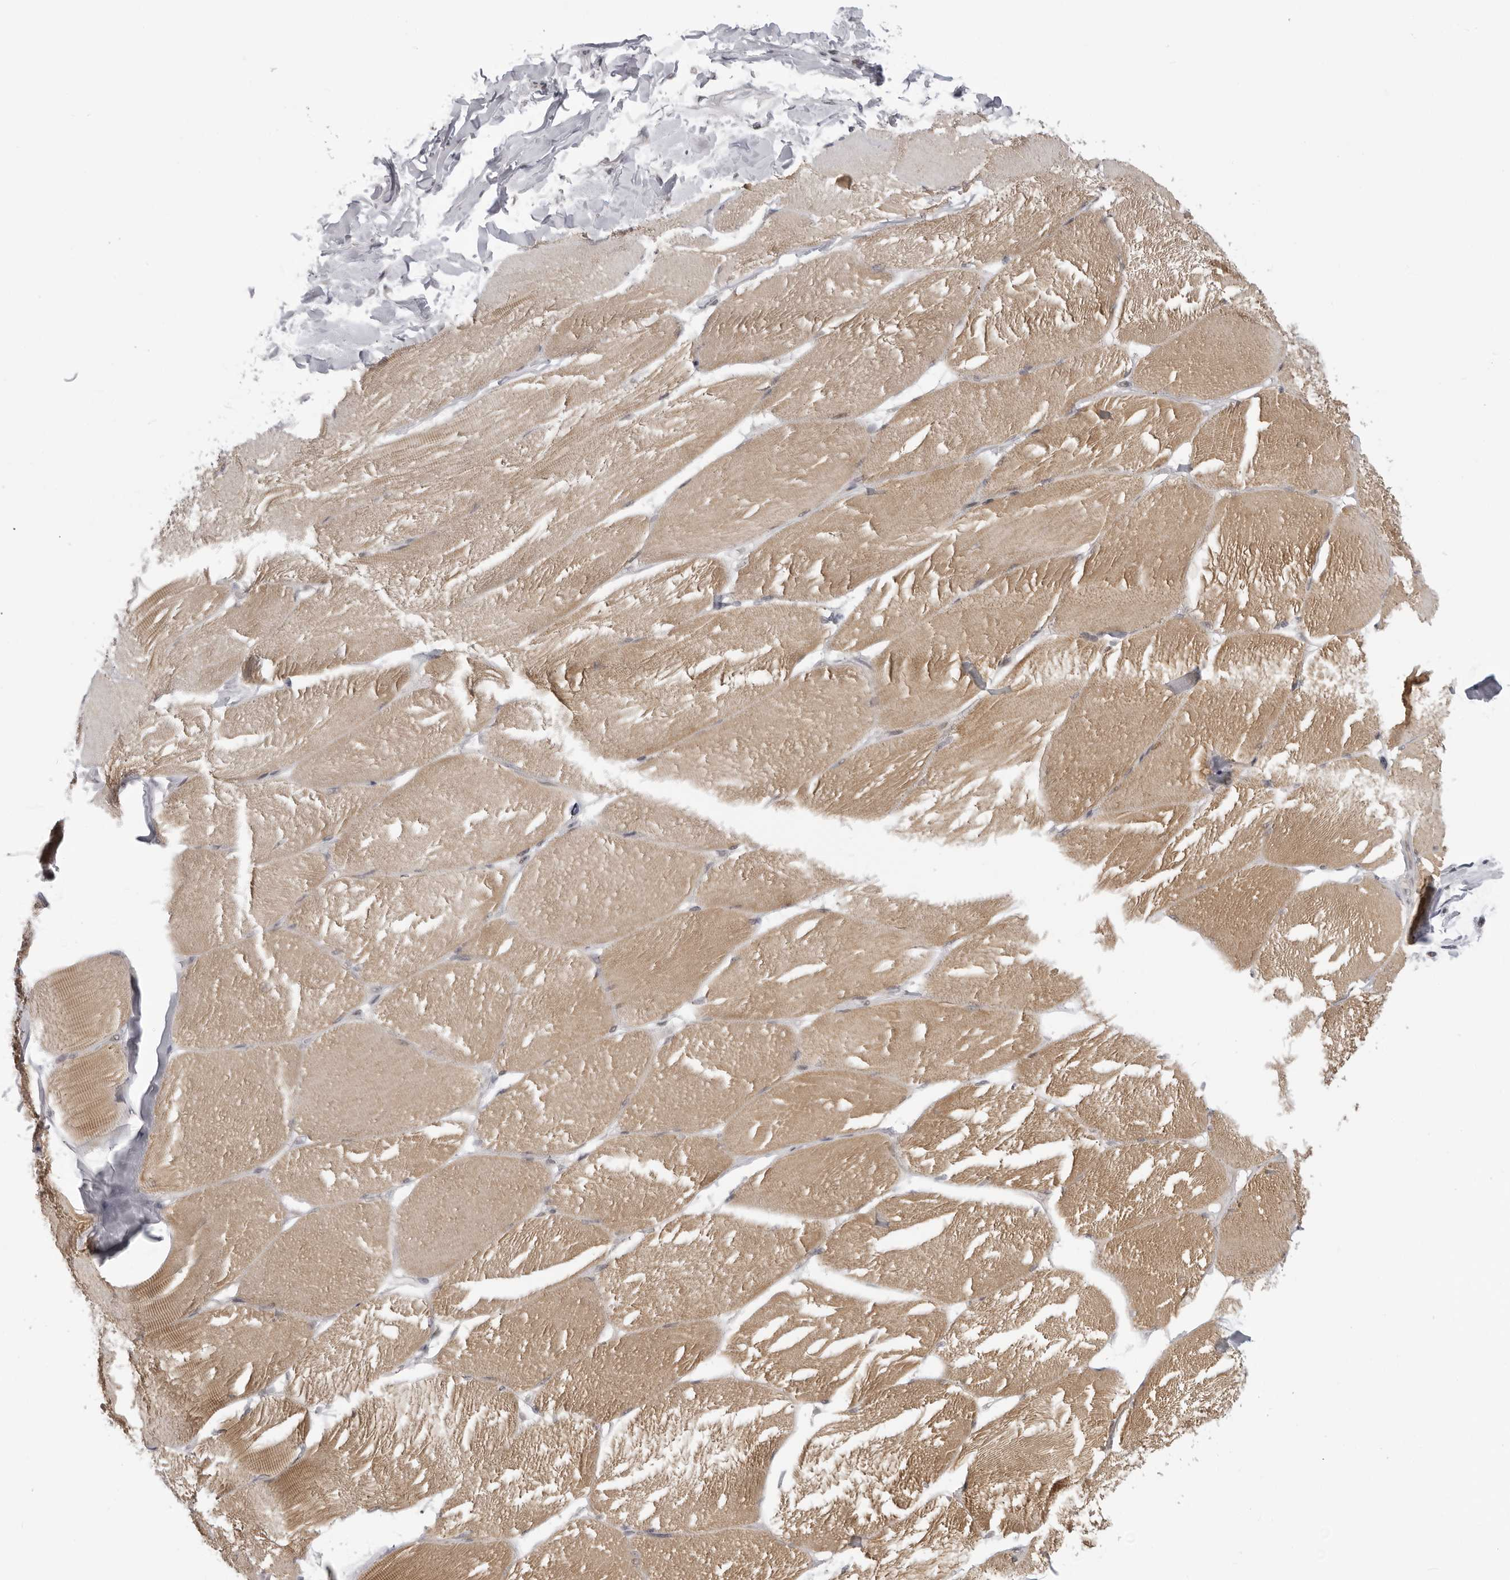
{"staining": {"intensity": "moderate", "quantity": "25%-75%", "location": "cytoplasmic/membranous"}, "tissue": "skeletal muscle", "cell_type": "Myocytes", "image_type": "normal", "snomed": [{"axis": "morphology", "description": "Normal tissue, NOS"}, {"axis": "topography", "description": "Skin"}, {"axis": "topography", "description": "Skeletal muscle"}], "caption": "Unremarkable skeletal muscle exhibits moderate cytoplasmic/membranous expression in about 25%-75% of myocytes (DAB IHC with brightfield microscopy, high magnification)..", "gene": "ALPK2", "patient": {"sex": "male", "age": 83}}